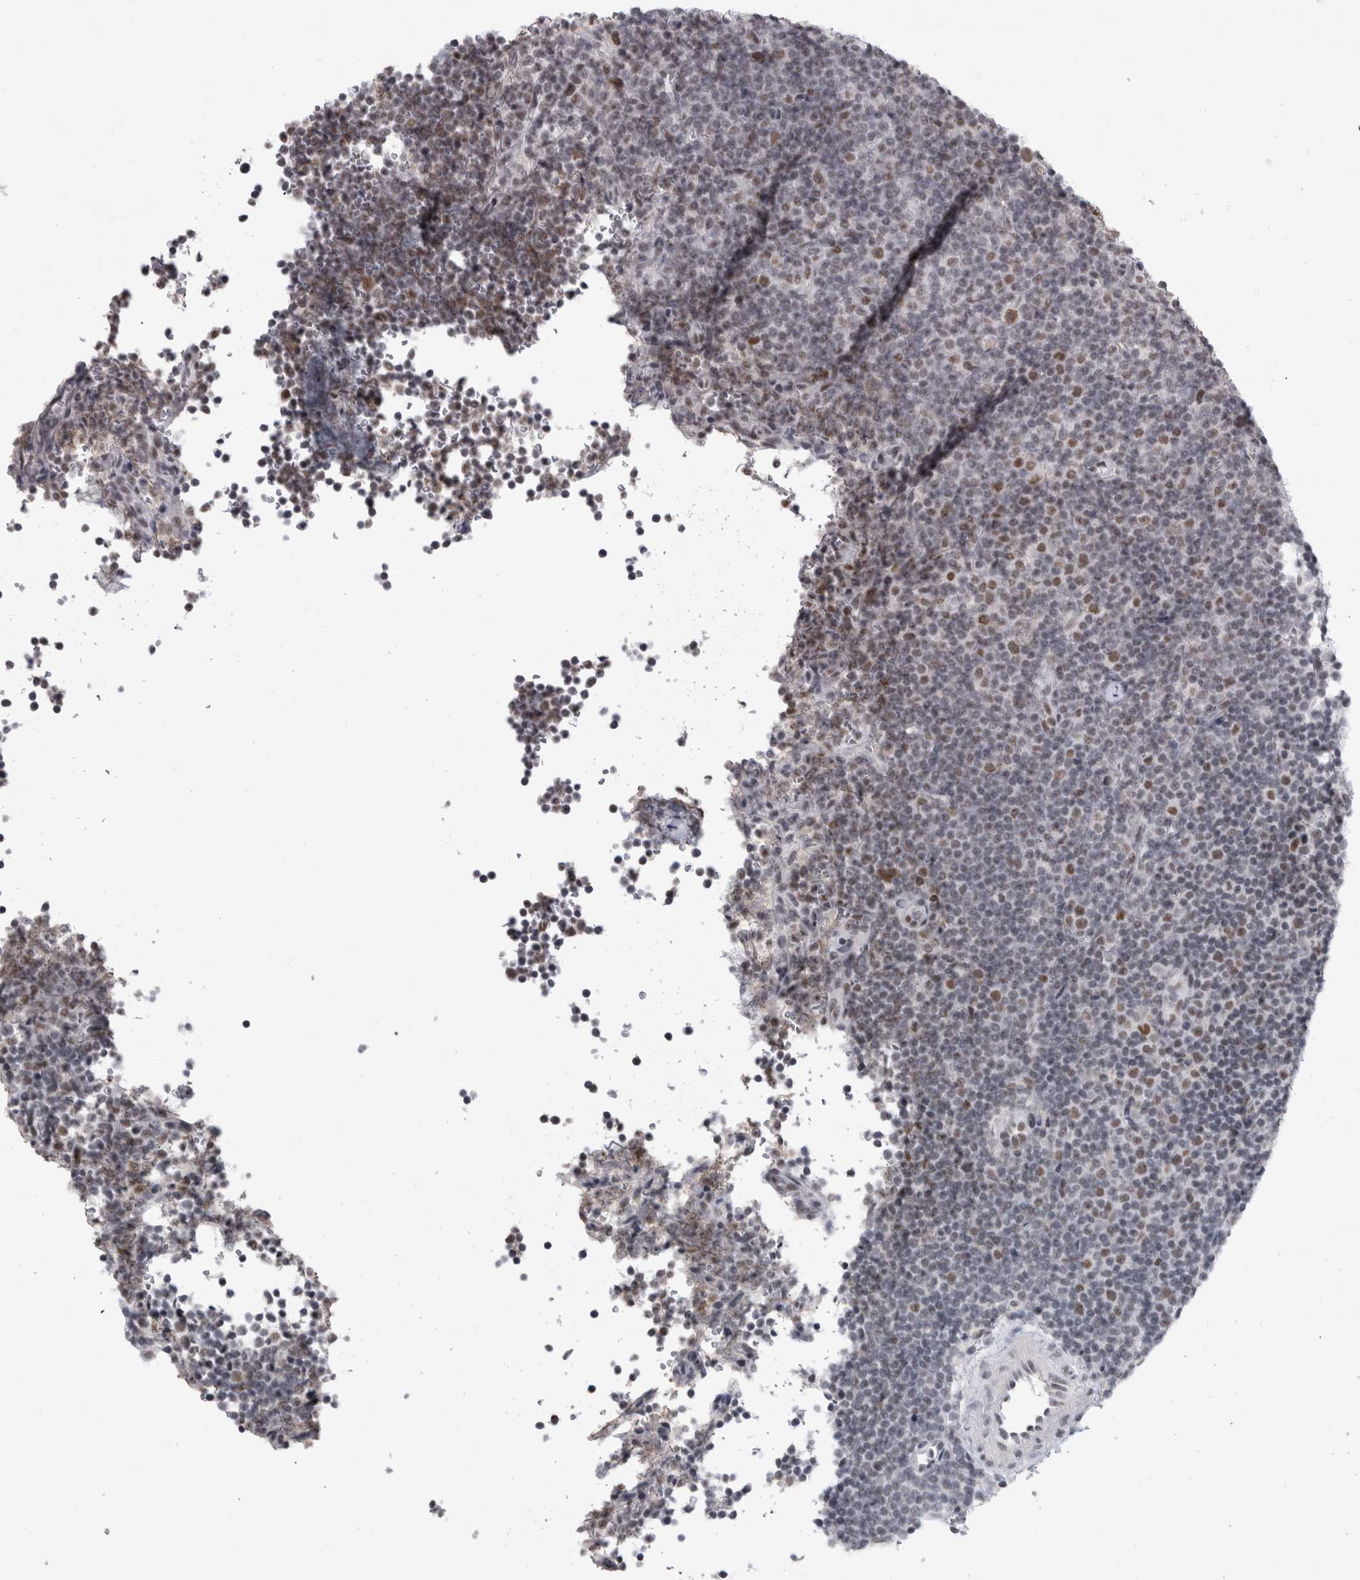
{"staining": {"intensity": "weak", "quantity": "25%-75%", "location": "nuclear"}, "tissue": "lymphoma", "cell_type": "Tumor cells", "image_type": "cancer", "snomed": [{"axis": "morphology", "description": "Malignant lymphoma, non-Hodgkin's type, Low grade"}, {"axis": "topography", "description": "Lymph node"}], "caption": "Immunohistochemistry (IHC) (DAB) staining of low-grade malignant lymphoma, non-Hodgkin's type exhibits weak nuclear protein expression in about 25%-75% of tumor cells. The staining was performed using DAB to visualize the protein expression in brown, while the nuclei were stained in blue with hematoxylin (Magnification: 20x).", "gene": "ARID4B", "patient": {"sex": "female", "age": 67}}